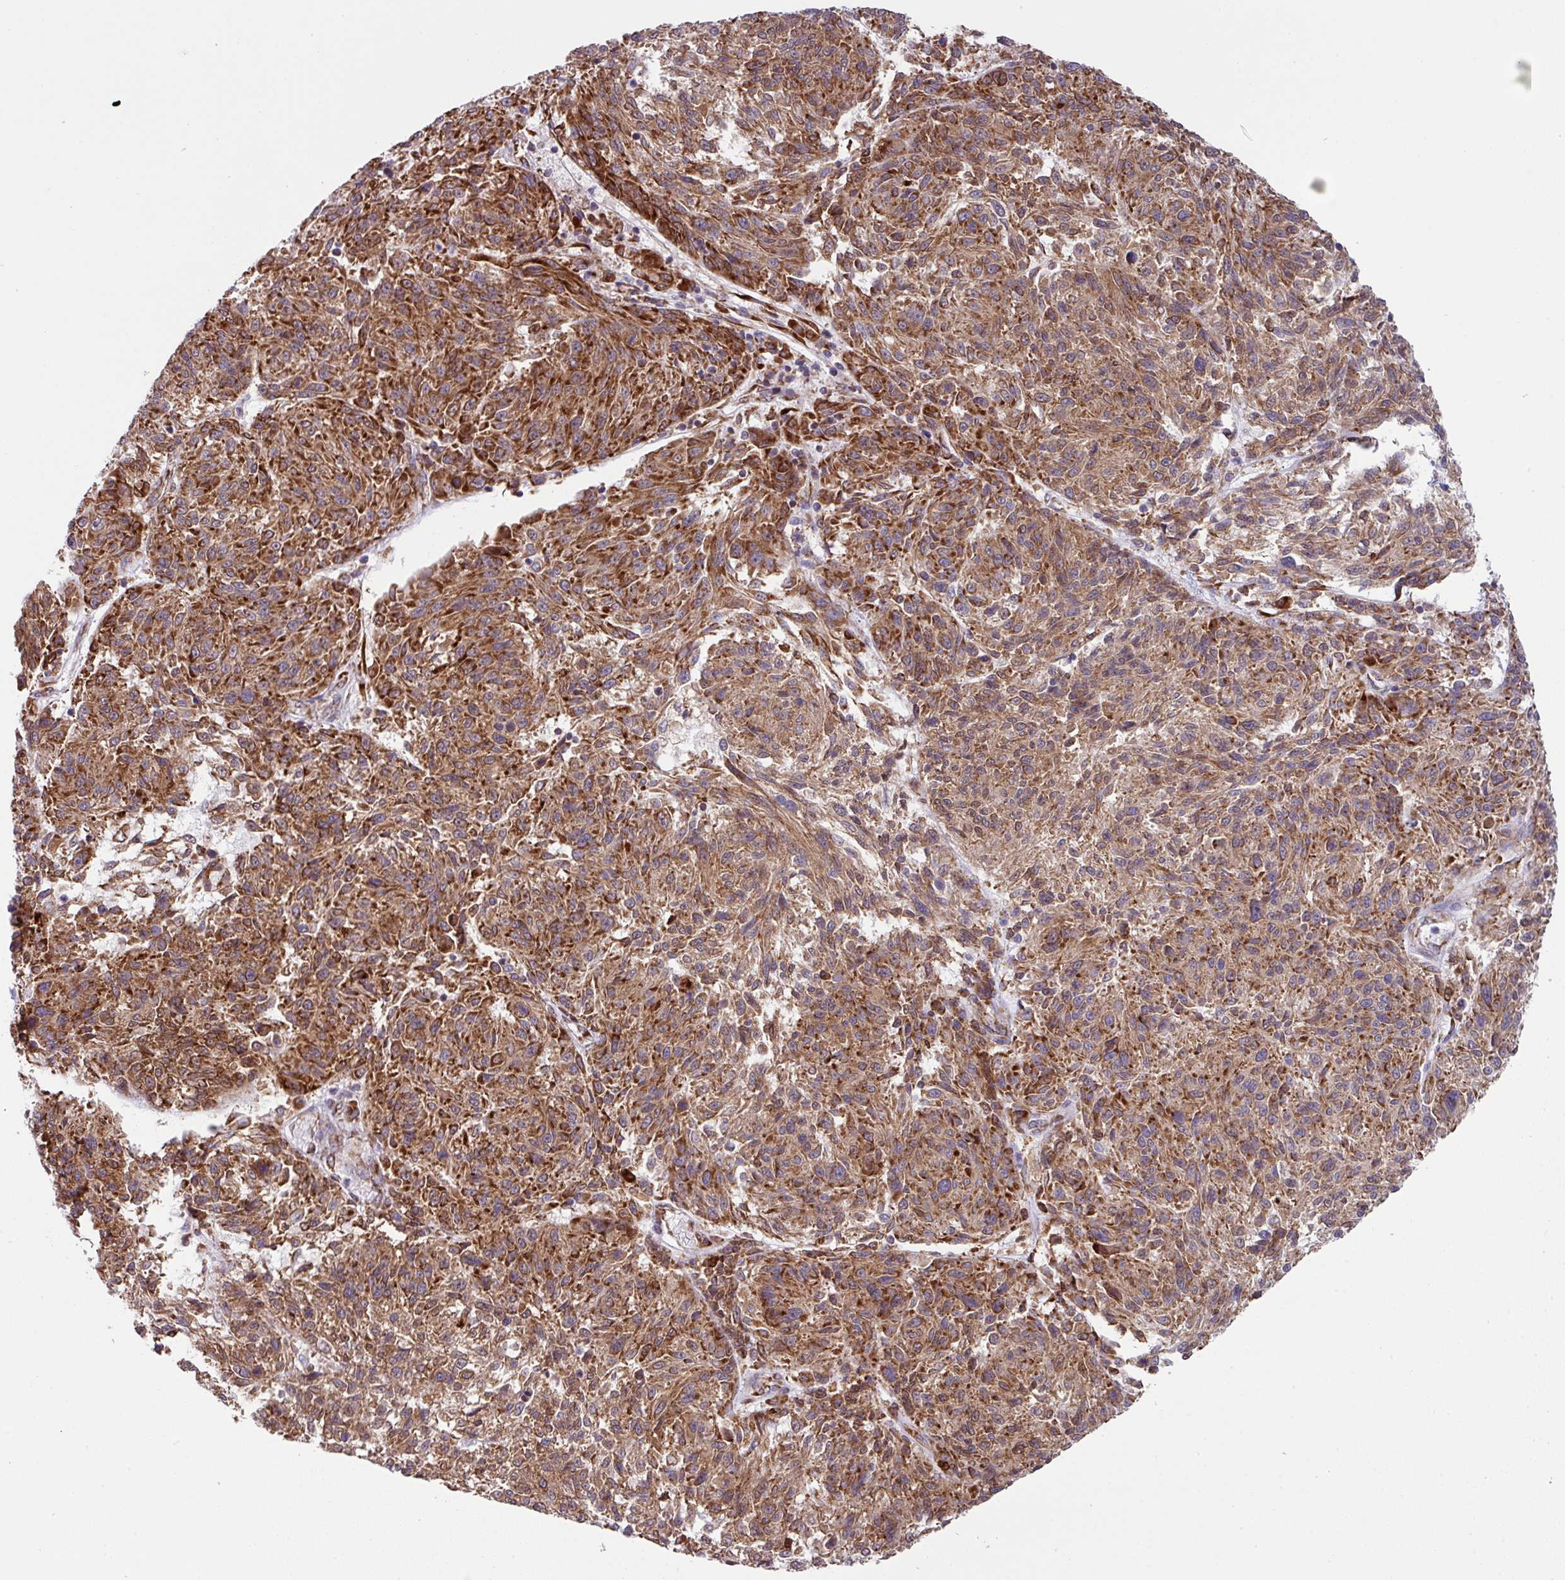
{"staining": {"intensity": "strong", "quantity": ">75%", "location": "cytoplasmic/membranous"}, "tissue": "melanoma", "cell_type": "Tumor cells", "image_type": "cancer", "snomed": [{"axis": "morphology", "description": "Malignant melanoma, NOS"}, {"axis": "topography", "description": "Skin"}], "caption": "Tumor cells demonstrate strong cytoplasmic/membranous expression in approximately >75% of cells in melanoma. (IHC, brightfield microscopy, high magnification).", "gene": "SLC39A7", "patient": {"sex": "male", "age": 53}}